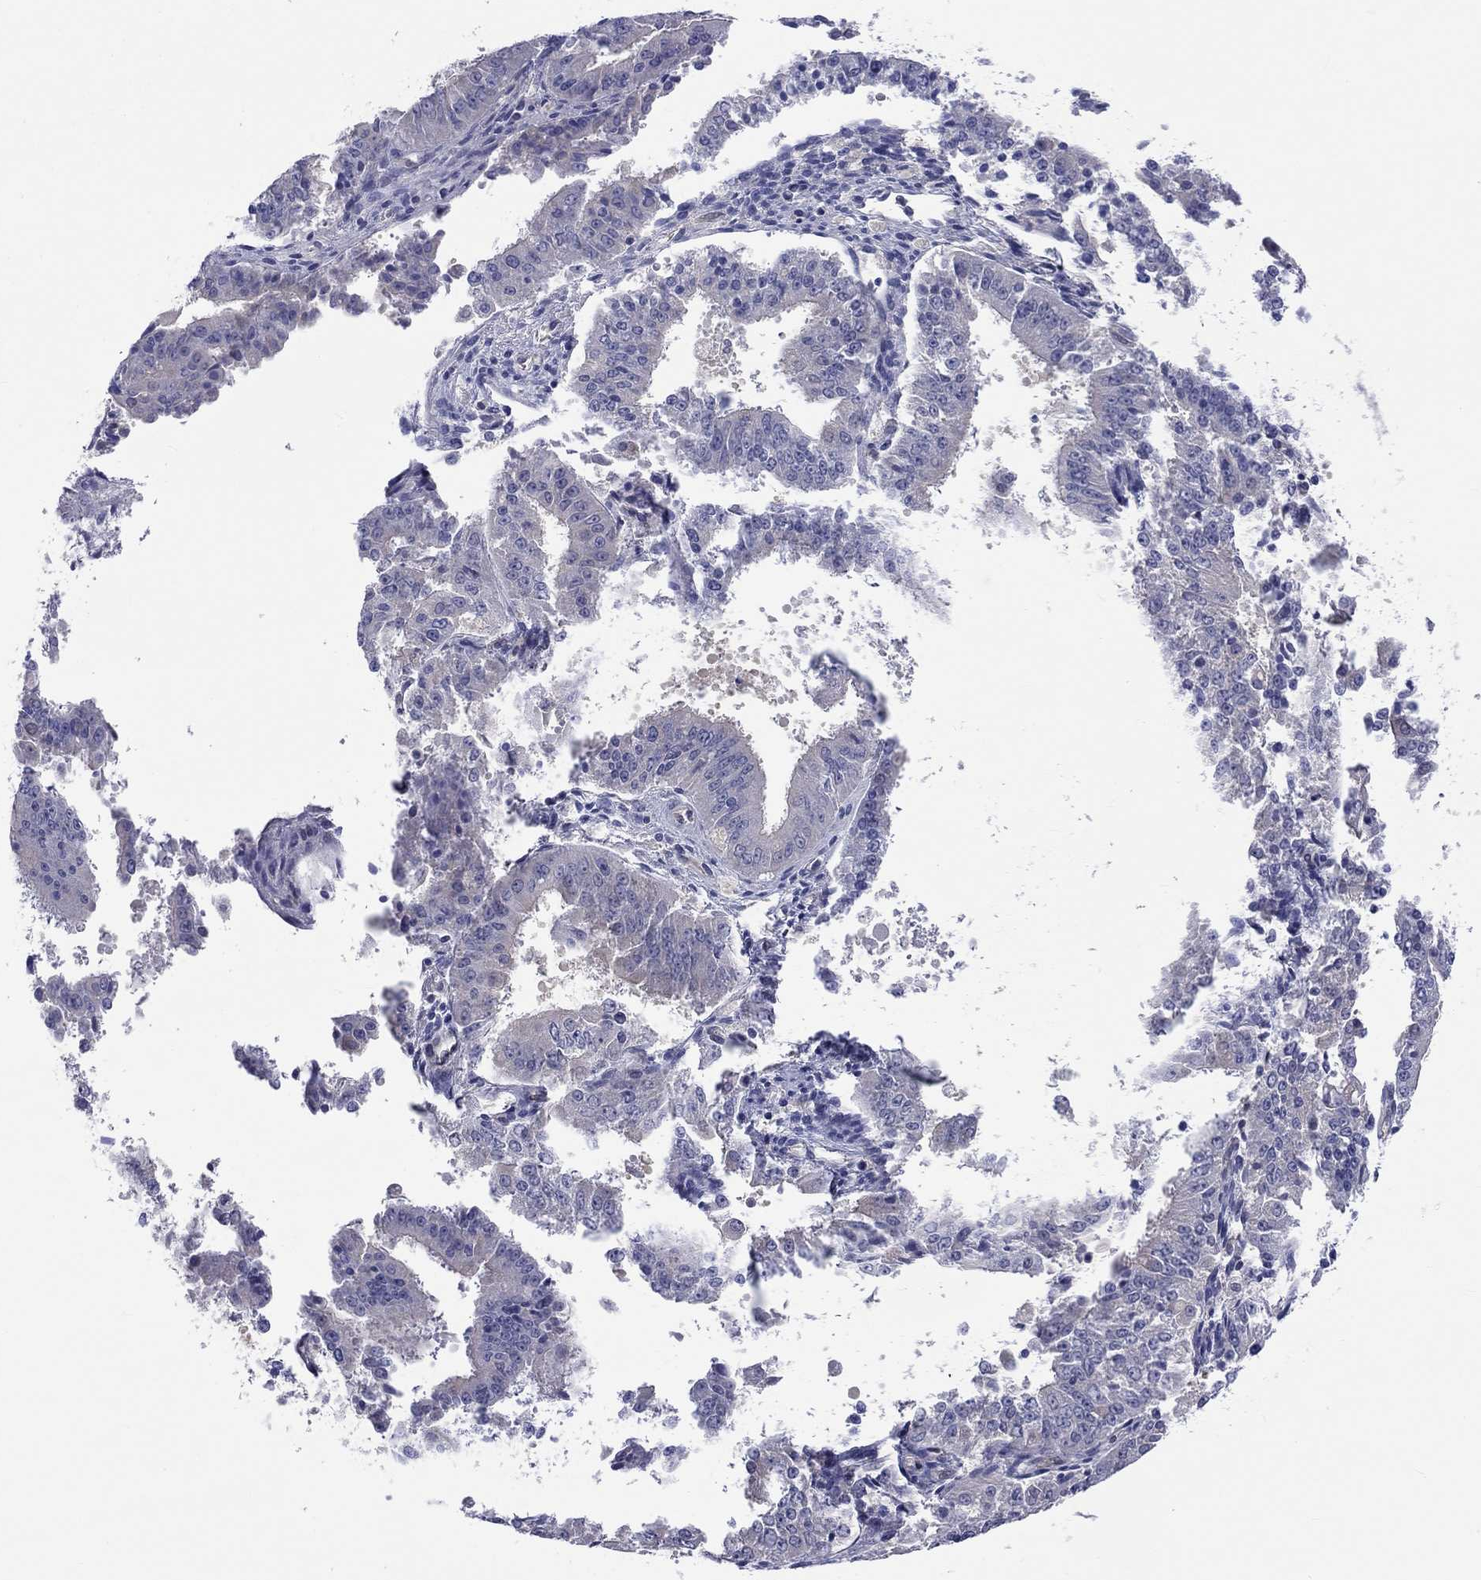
{"staining": {"intensity": "negative", "quantity": "none", "location": "none"}, "tissue": "ovarian cancer", "cell_type": "Tumor cells", "image_type": "cancer", "snomed": [{"axis": "morphology", "description": "Carcinoma, endometroid"}, {"axis": "topography", "description": "Ovary"}], "caption": "Tumor cells show no significant expression in ovarian cancer.", "gene": "ABCG4", "patient": {"sex": "female", "age": 42}}